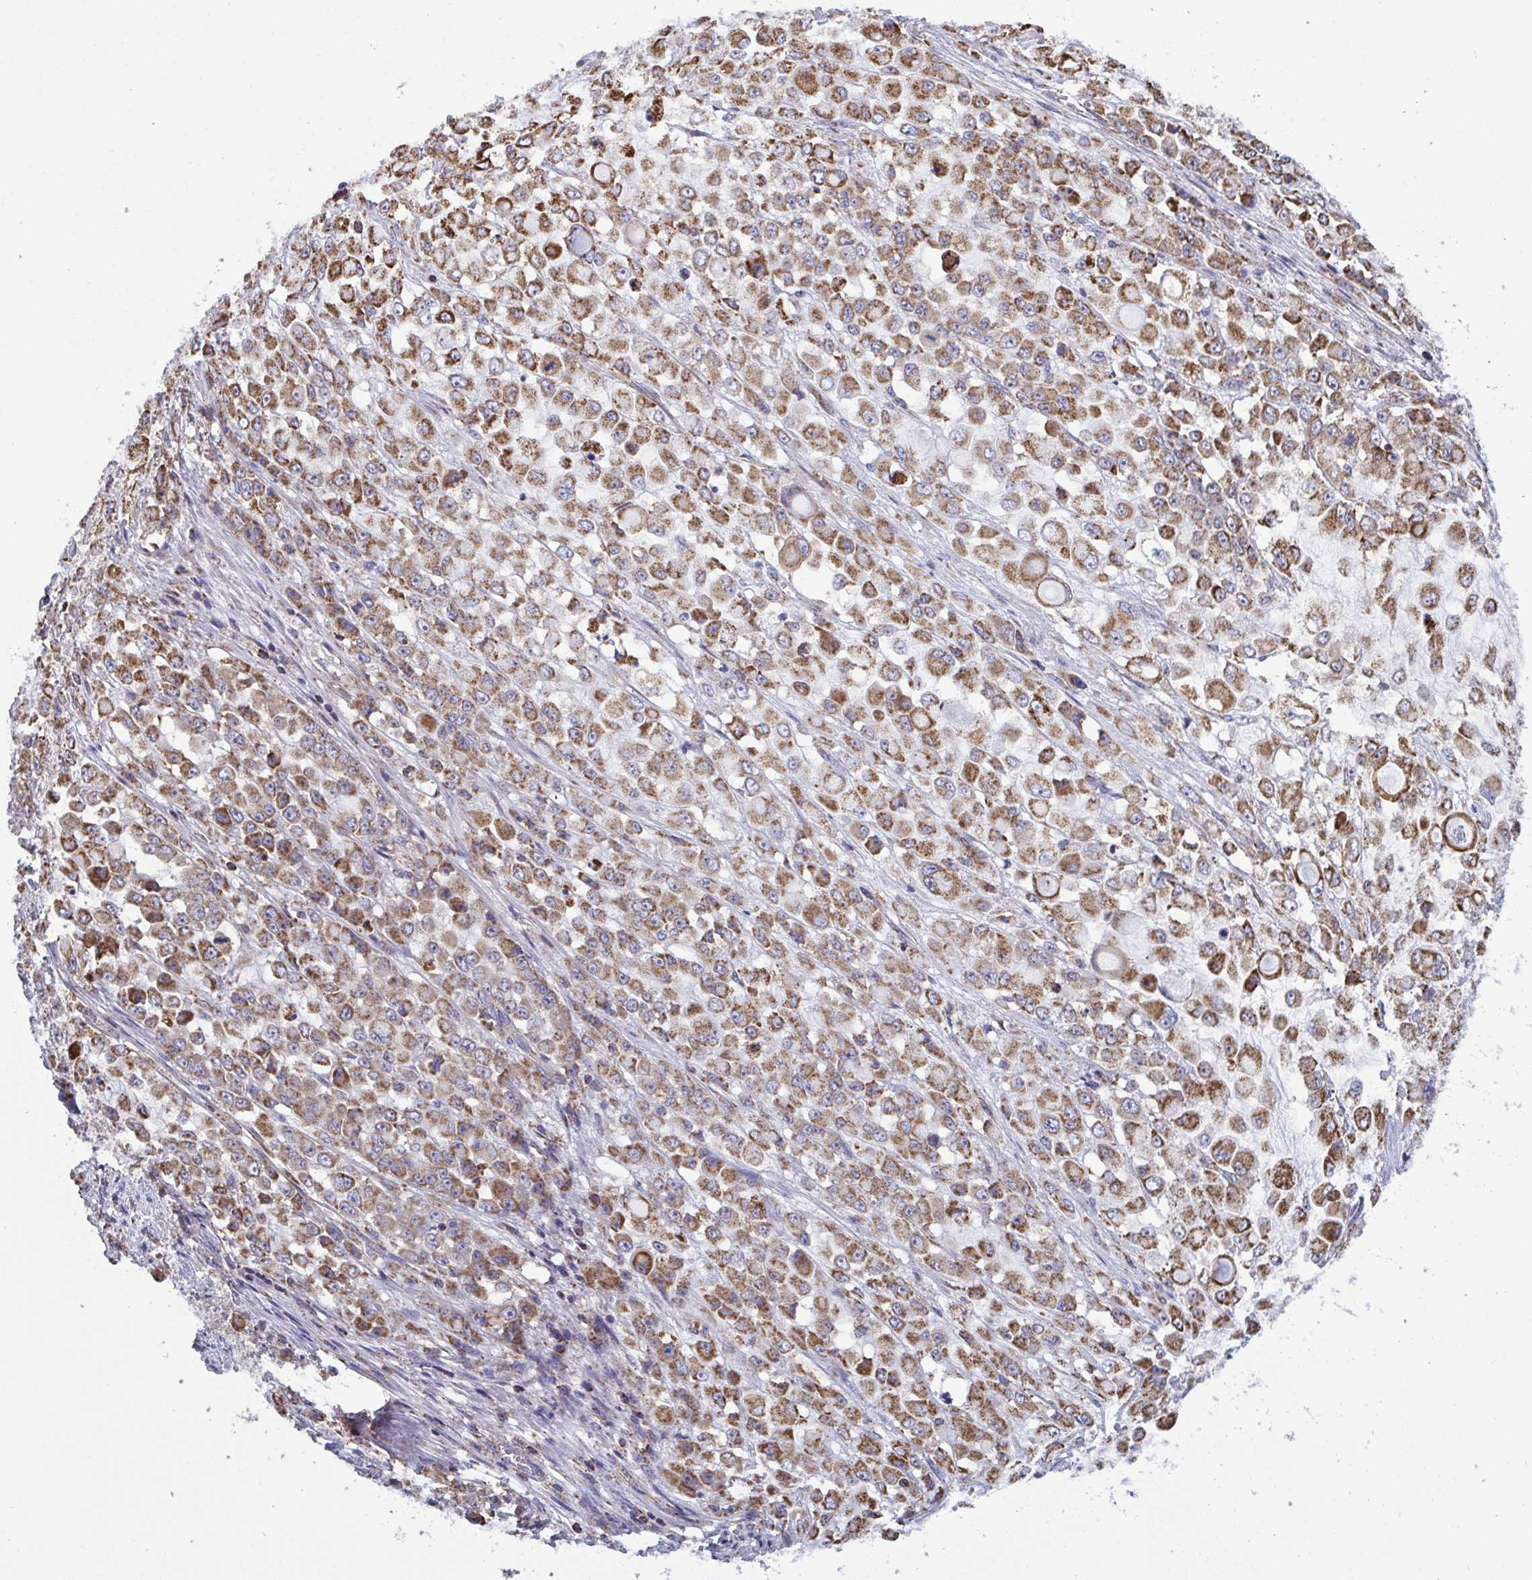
{"staining": {"intensity": "moderate", "quantity": ">75%", "location": "cytoplasmic/membranous"}, "tissue": "stomach cancer", "cell_type": "Tumor cells", "image_type": "cancer", "snomed": [{"axis": "morphology", "description": "Adenocarcinoma, NOS"}, {"axis": "topography", "description": "Stomach"}], "caption": "Human stomach adenocarcinoma stained with a brown dye displays moderate cytoplasmic/membranous positive expression in approximately >75% of tumor cells.", "gene": "CSDE1", "patient": {"sex": "female", "age": 76}}